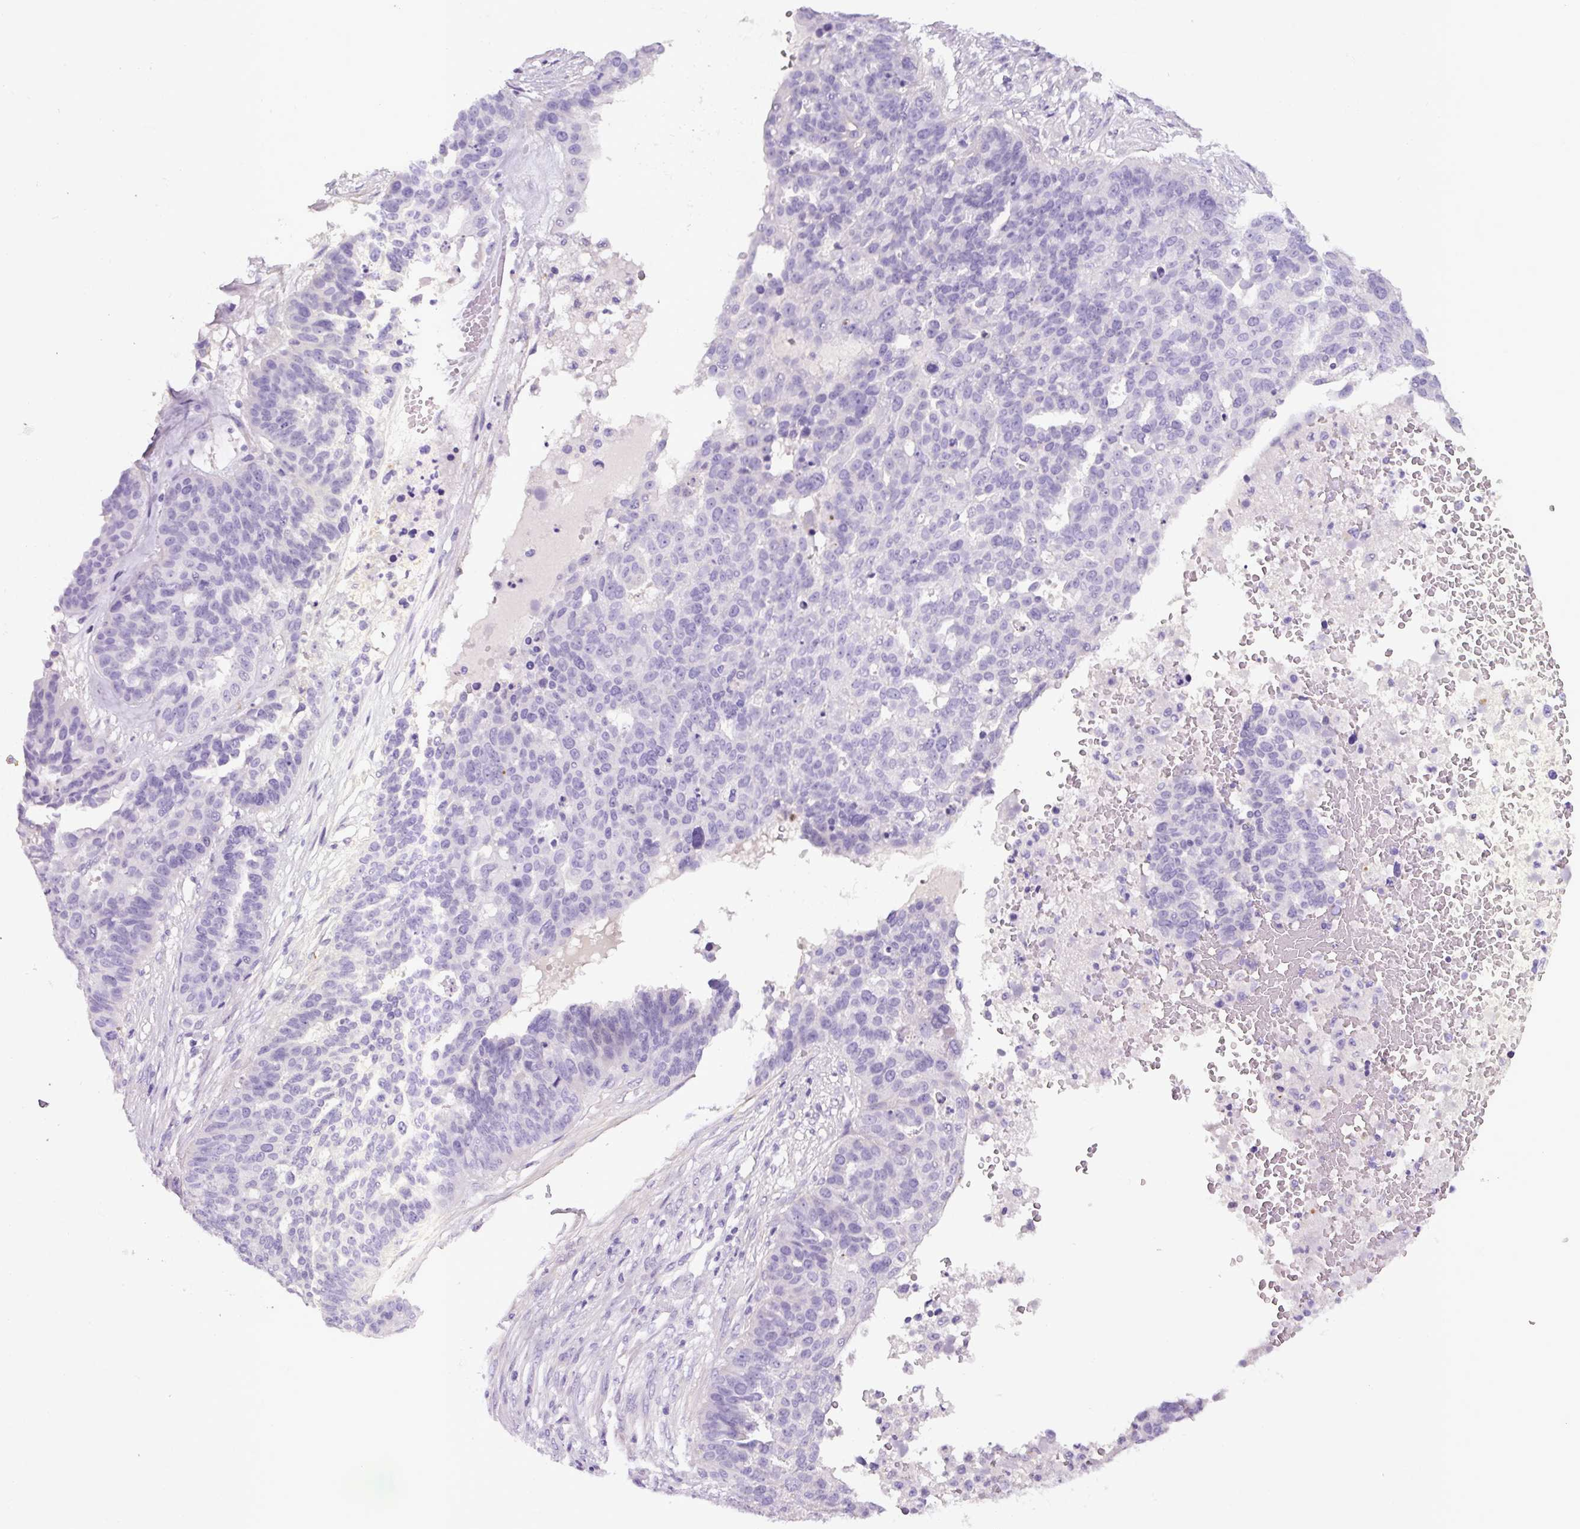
{"staining": {"intensity": "negative", "quantity": "none", "location": "none"}, "tissue": "ovarian cancer", "cell_type": "Tumor cells", "image_type": "cancer", "snomed": [{"axis": "morphology", "description": "Cystadenocarcinoma, serous, NOS"}, {"axis": "topography", "description": "Ovary"}], "caption": "Immunohistochemical staining of serous cystadenocarcinoma (ovarian) displays no significant positivity in tumor cells.", "gene": "OR14A2", "patient": {"sex": "female", "age": 59}}